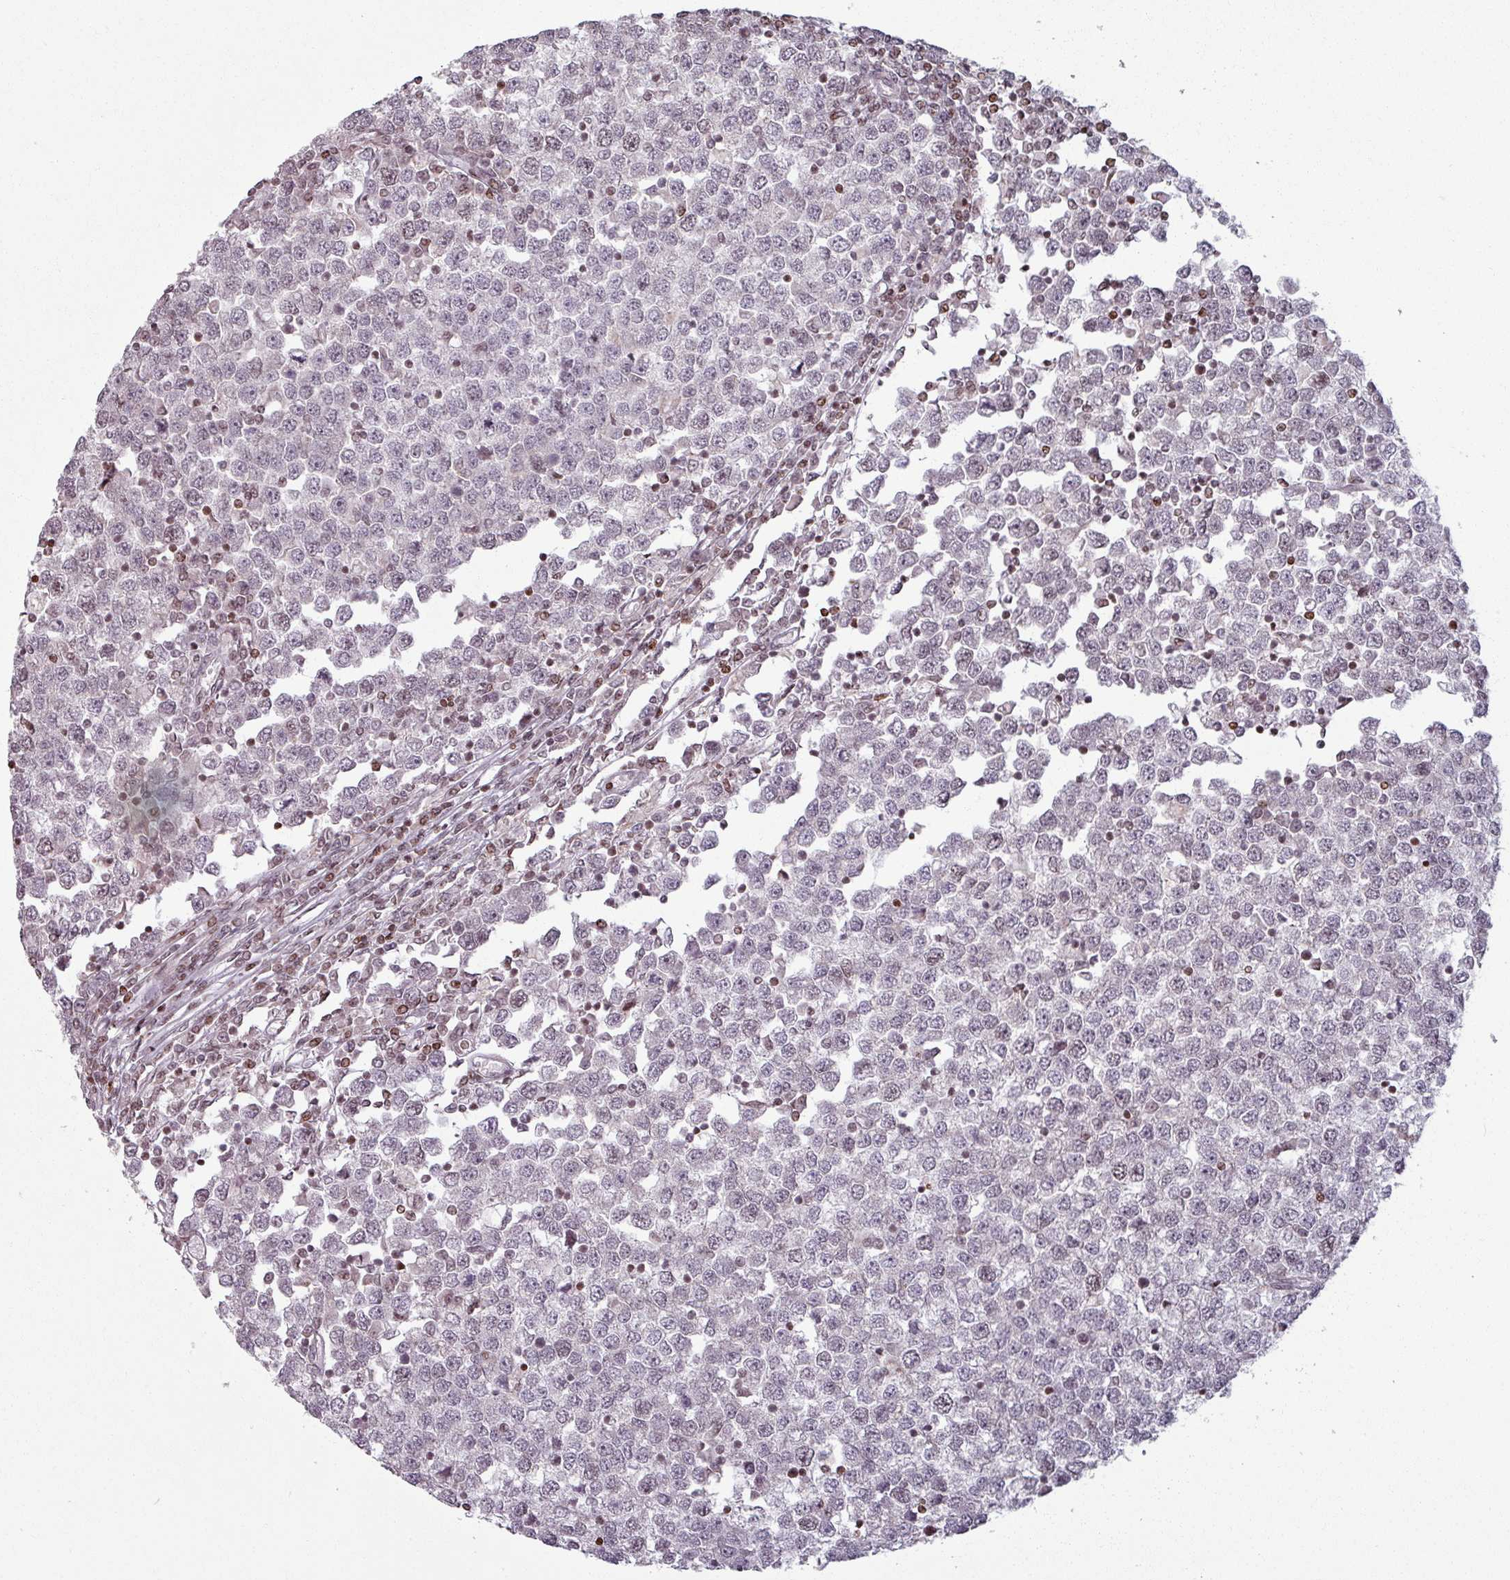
{"staining": {"intensity": "weak", "quantity": "<25%", "location": "nuclear"}, "tissue": "testis cancer", "cell_type": "Tumor cells", "image_type": "cancer", "snomed": [{"axis": "morphology", "description": "Seminoma, NOS"}, {"axis": "topography", "description": "Testis"}], "caption": "Immunohistochemistry (IHC) micrograph of testis cancer stained for a protein (brown), which shows no positivity in tumor cells.", "gene": "NCOR1", "patient": {"sex": "male", "age": 65}}